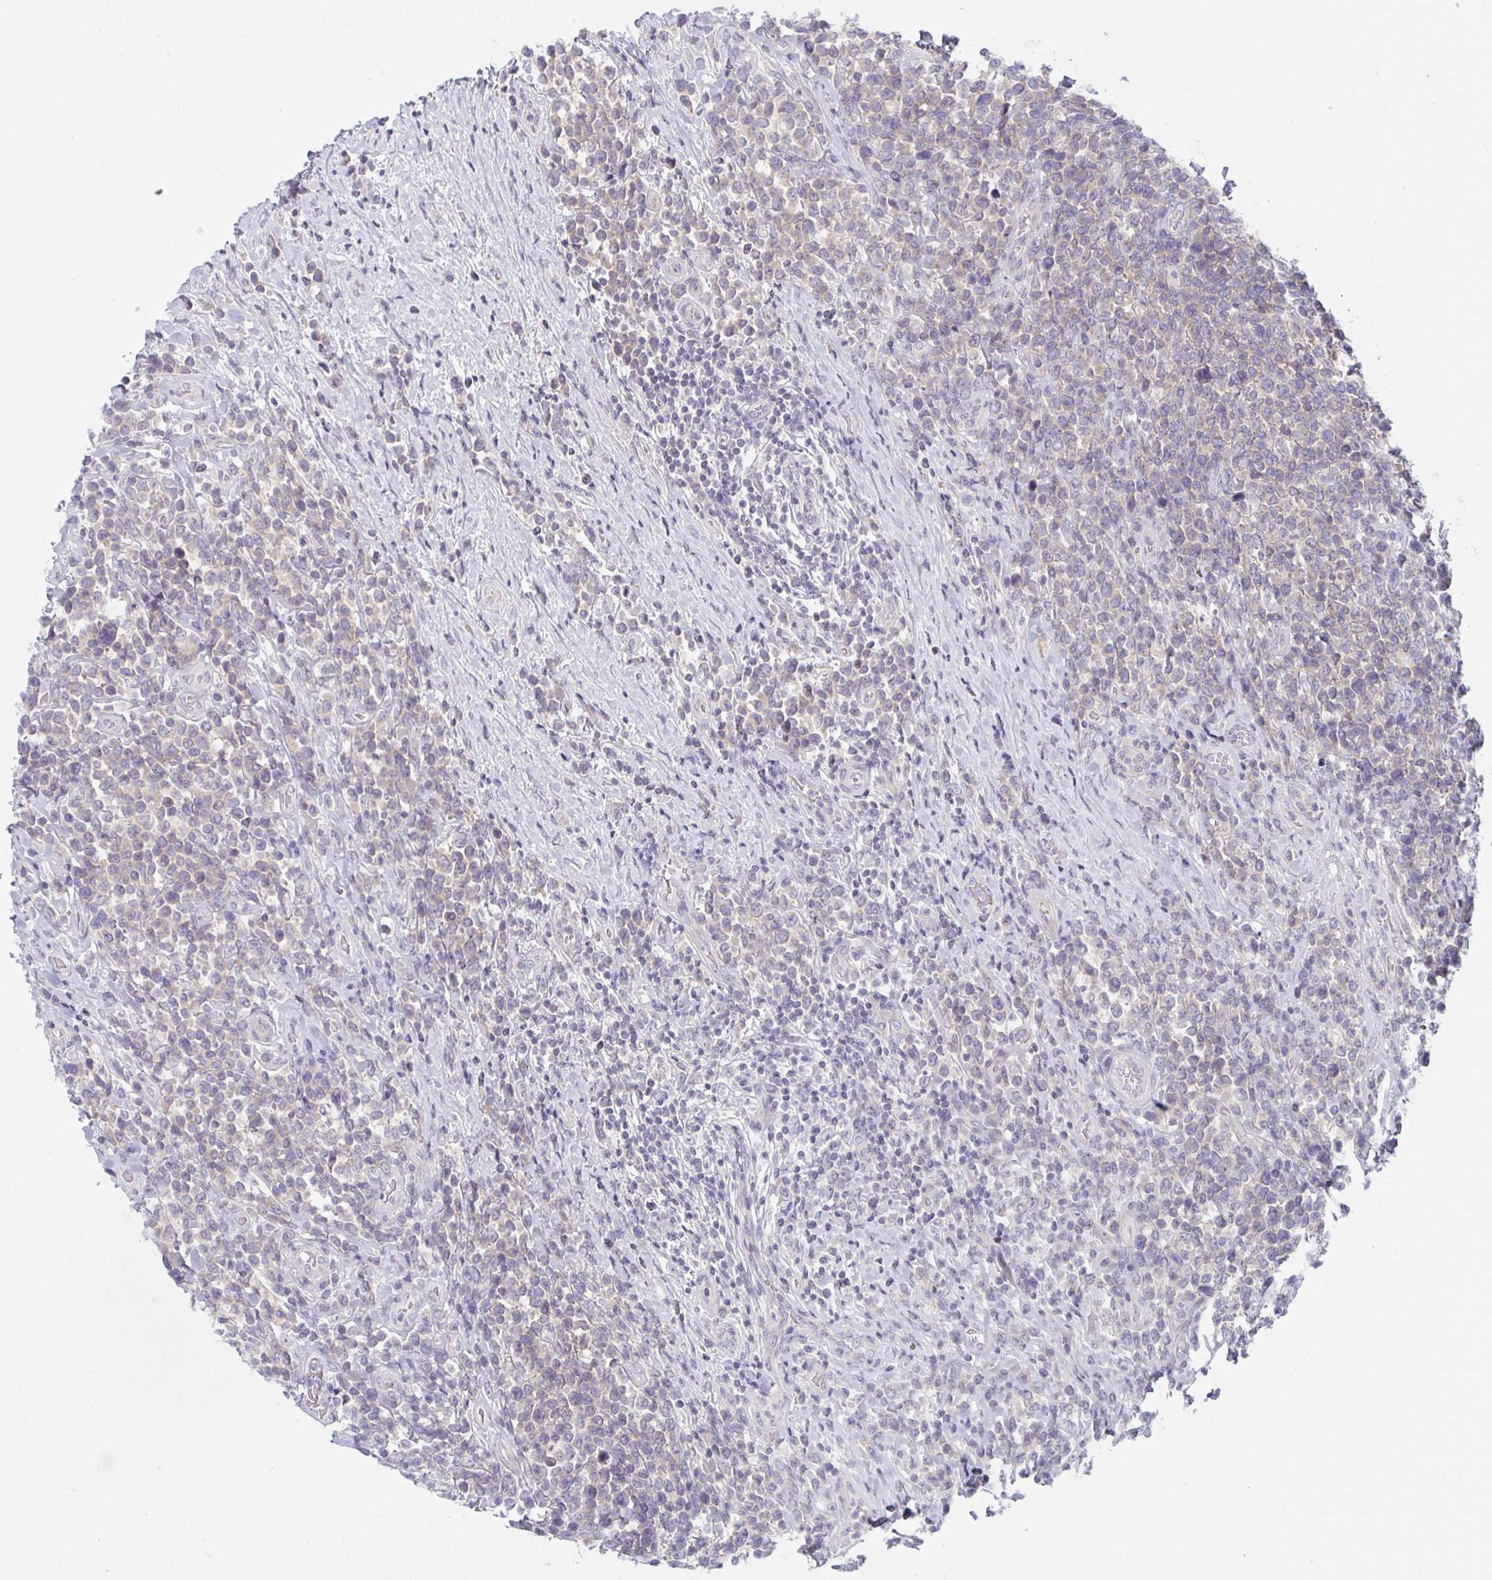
{"staining": {"intensity": "negative", "quantity": "none", "location": "none"}, "tissue": "lymphoma", "cell_type": "Tumor cells", "image_type": "cancer", "snomed": [{"axis": "morphology", "description": "Malignant lymphoma, non-Hodgkin's type, High grade"}, {"axis": "topography", "description": "Soft tissue"}], "caption": "There is no significant positivity in tumor cells of lymphoma.", "gene": "NAA30", "patient": {"sex": "female", "age": 56}}